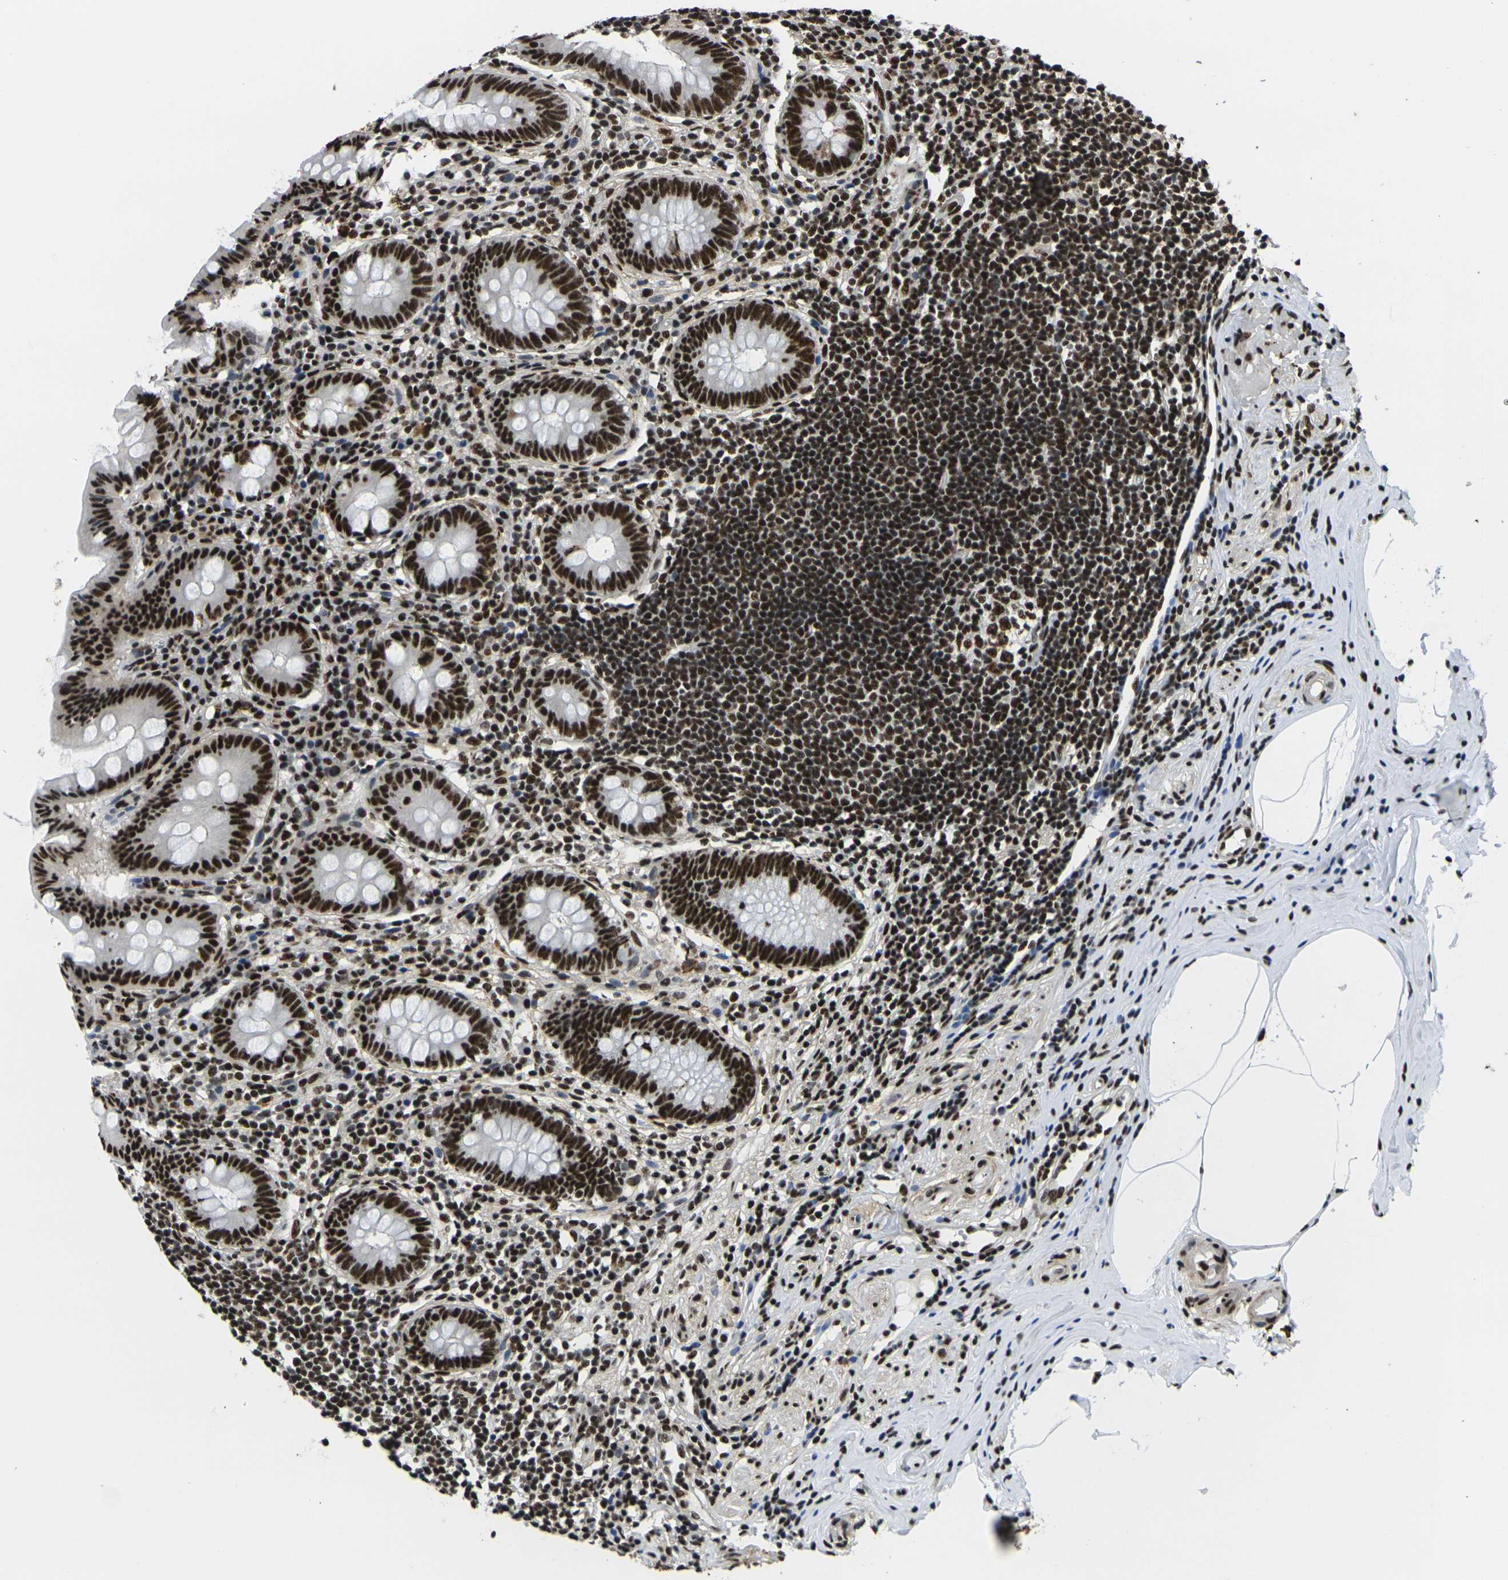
{"staining": {"intensity": "strong", "quantity": ">75%", "location": "nuclear"}, "tissue": "appendix", "cell_type": "Glandular cells", "image_type": "normal", "snomed": [{"axis": "morphology", "description": "Normal tissue, NOS"}, {"axis": "topography", "description": "Appendix"}], "caption": "This photomicrograph shows IHC staining of normal human appendix, with high strong nuclear staining in approximately >75% of glandular cells.", "gene": "SMARCC1", "patient": {"sex": "female", "age": 50}}